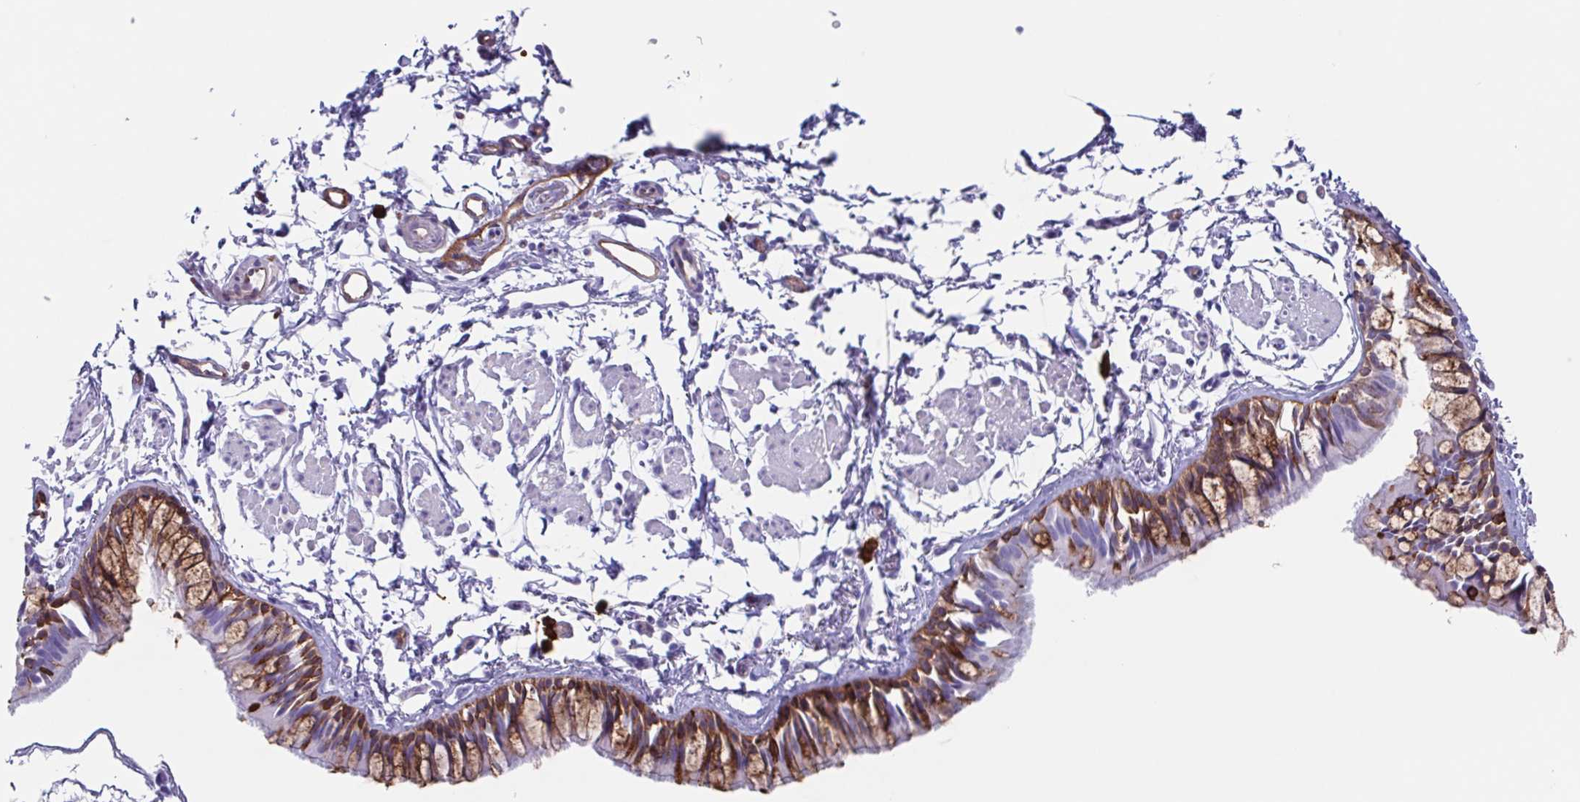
{"staining": {"intensity": "moderate", "quantity": "25%-75%", "location": "cytoplasmic/membranous"}, "tissue": "bronchus", "cell_type": "Respiratory epithelial cells", "image_type": "normal", "snomed": [{"axis": "morphology", "description": "Normal tissue, NOS"}, {"axis": "topography", "description": "Bronchus"}], "caption": "Human bronchus stained for a protein (brown) exhibits moderate cytoplasmic/membranous positive staining in about 25%-75% of respiratory epithelial cells.", "gene": "TPD52", "patient": {"sex": "female", "age": 59}}